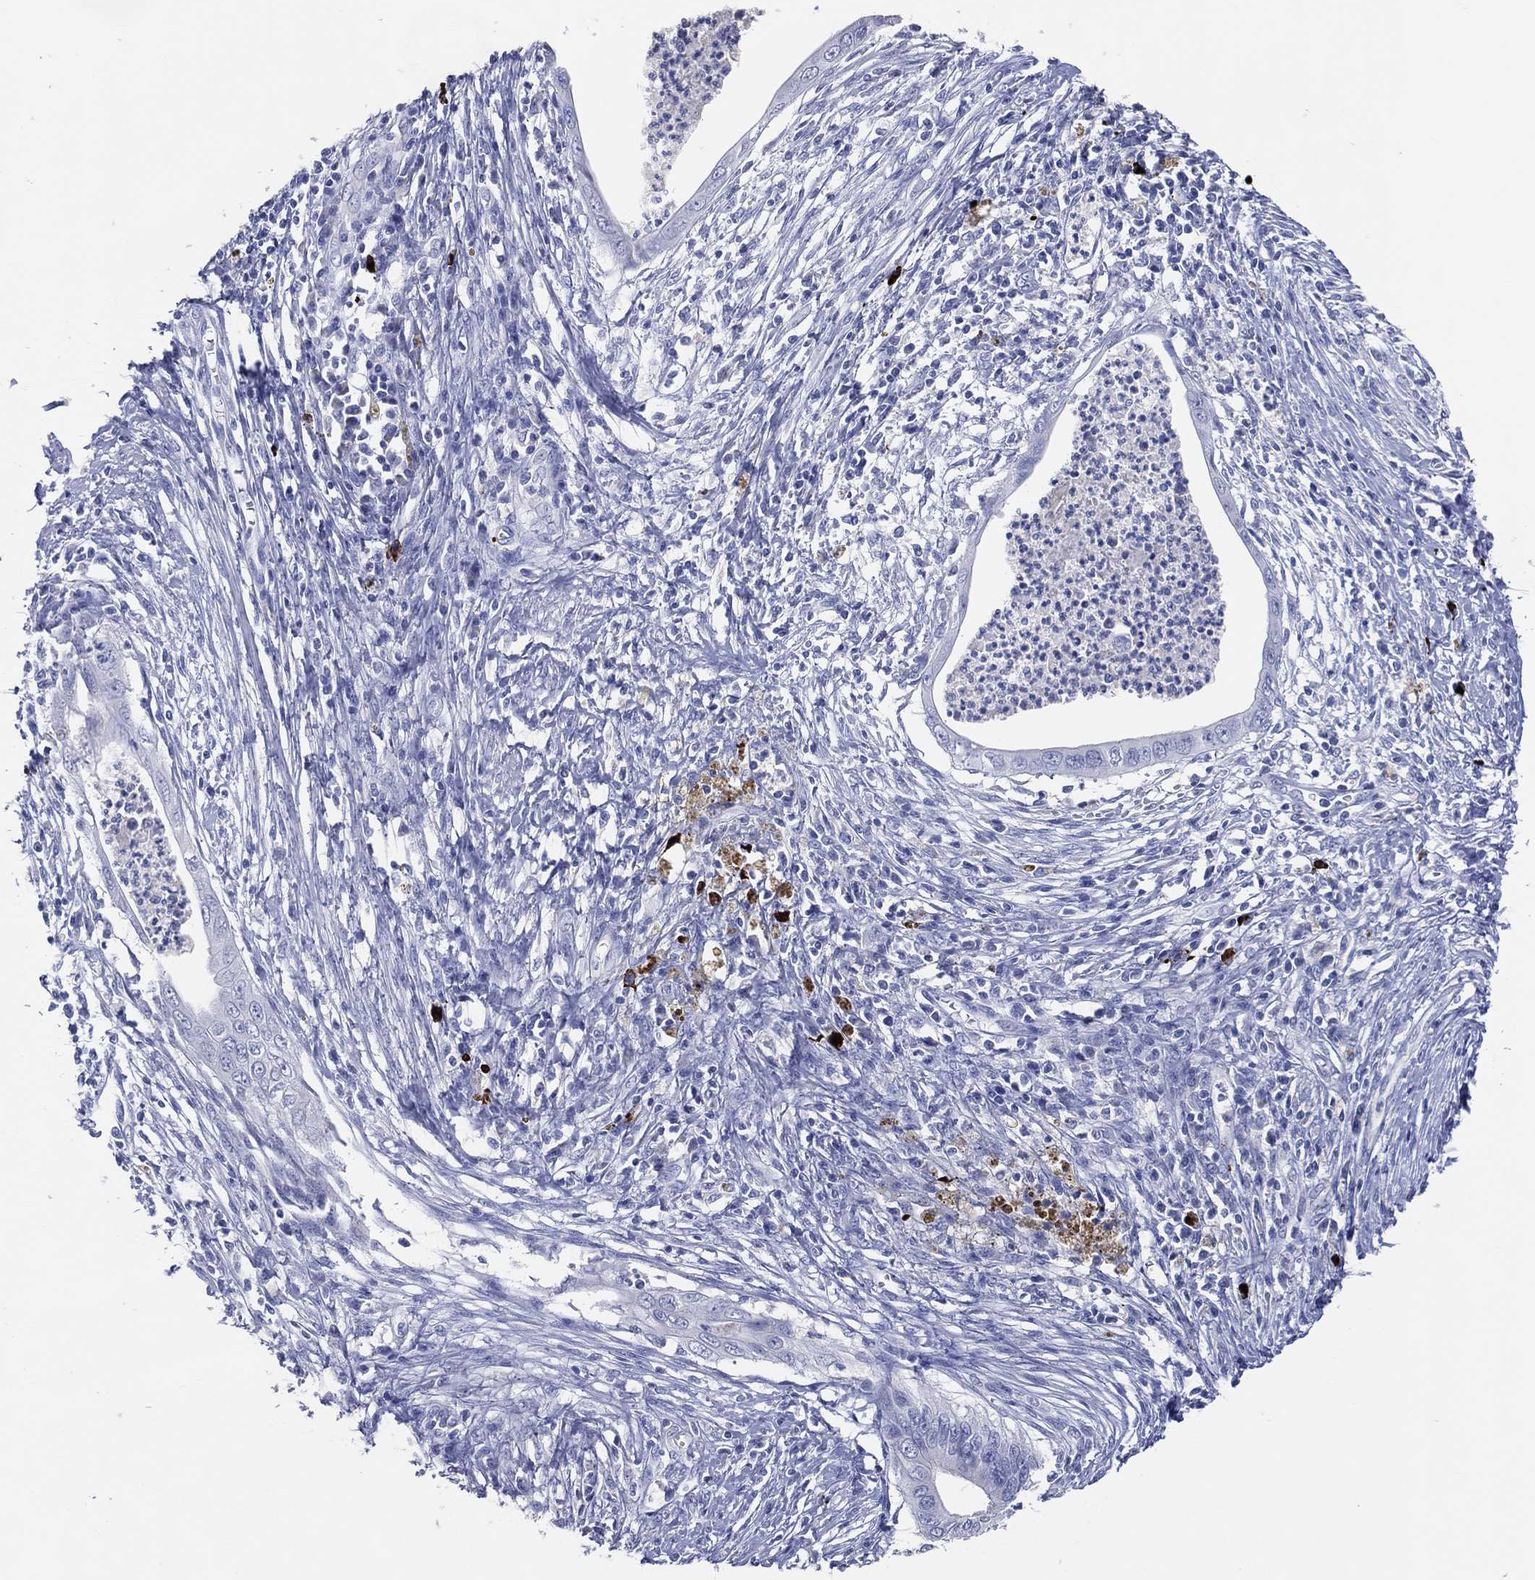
{"staining": {"intensity": "negative", "quantity": "none", "location": "none"}, "tissue": "cervical cancer", "cell_type": "Tumor cells", "image_type": "cancer", "snomed": [{"axis": "morphology", "description": "Adenocarcinoma, NOS"}, {"axis": "topography", "description": "Cervix"}], "caption": "Histopathology image shows no significant protein expression in tumor cells of cervical adenocarcinoma. (DAB immunohistochemistry (IHC), high magnification).", "gene": "DNAH6", "patient": {"sex": "female", "age": 42}}